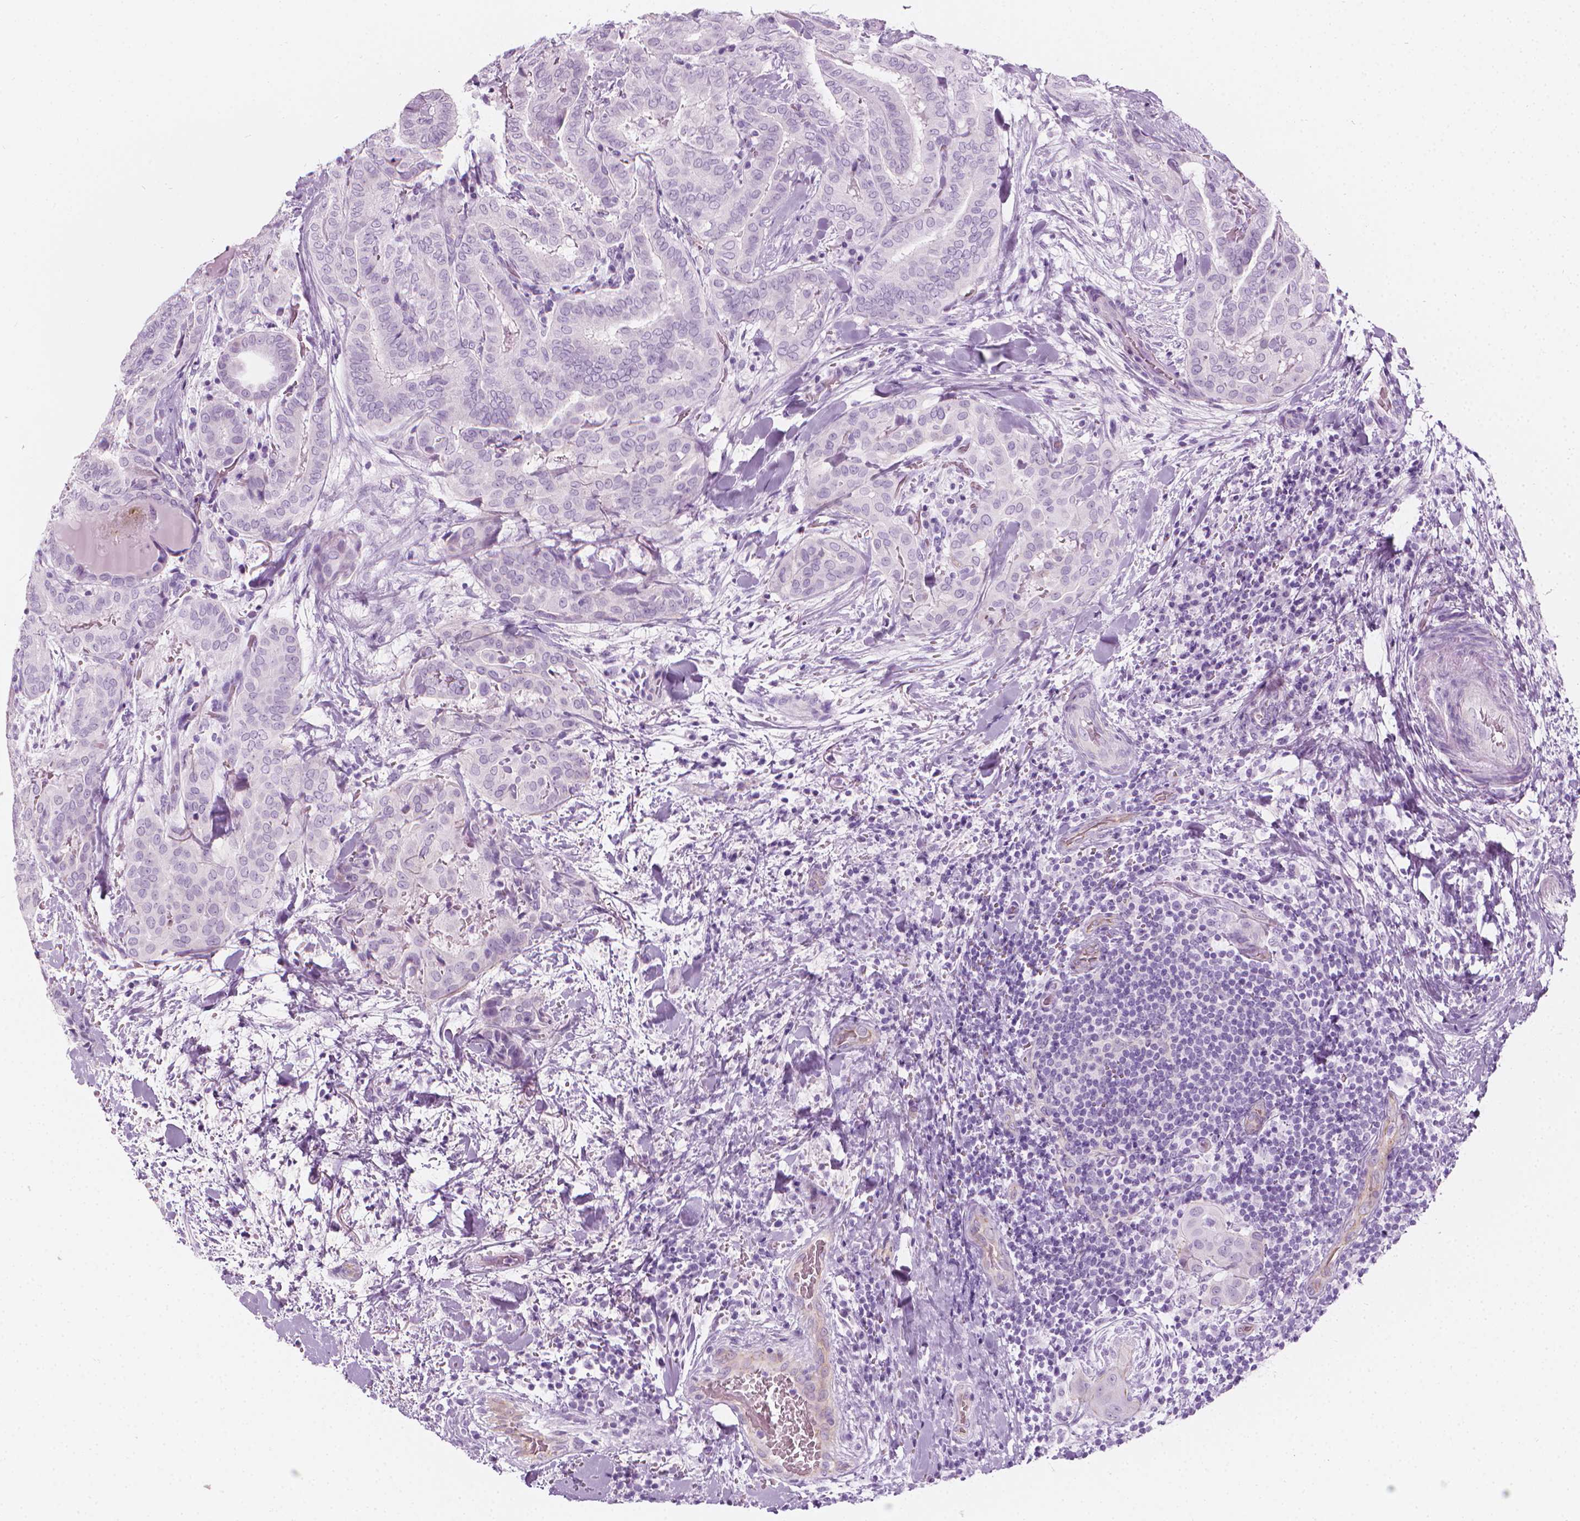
{"staining": {"intensity": "negative", "quantity": "none", "location": "none"}, "tissue": "thyroid cancer", "cell_type": "Tumor cells", "image_type": "cancer", "snomed": [{"axis": "morphology", "description": "Papillary adenocarcinoma, NOS"}, {"axis": "topography", "description": "Thyroid gland"}], "caption": "Tumor cells show no significant staining in thyroid cancer (papillary adenocarcinoma).", "gene": "SCG3", "patient": {"sex": "female", "age": 61}}